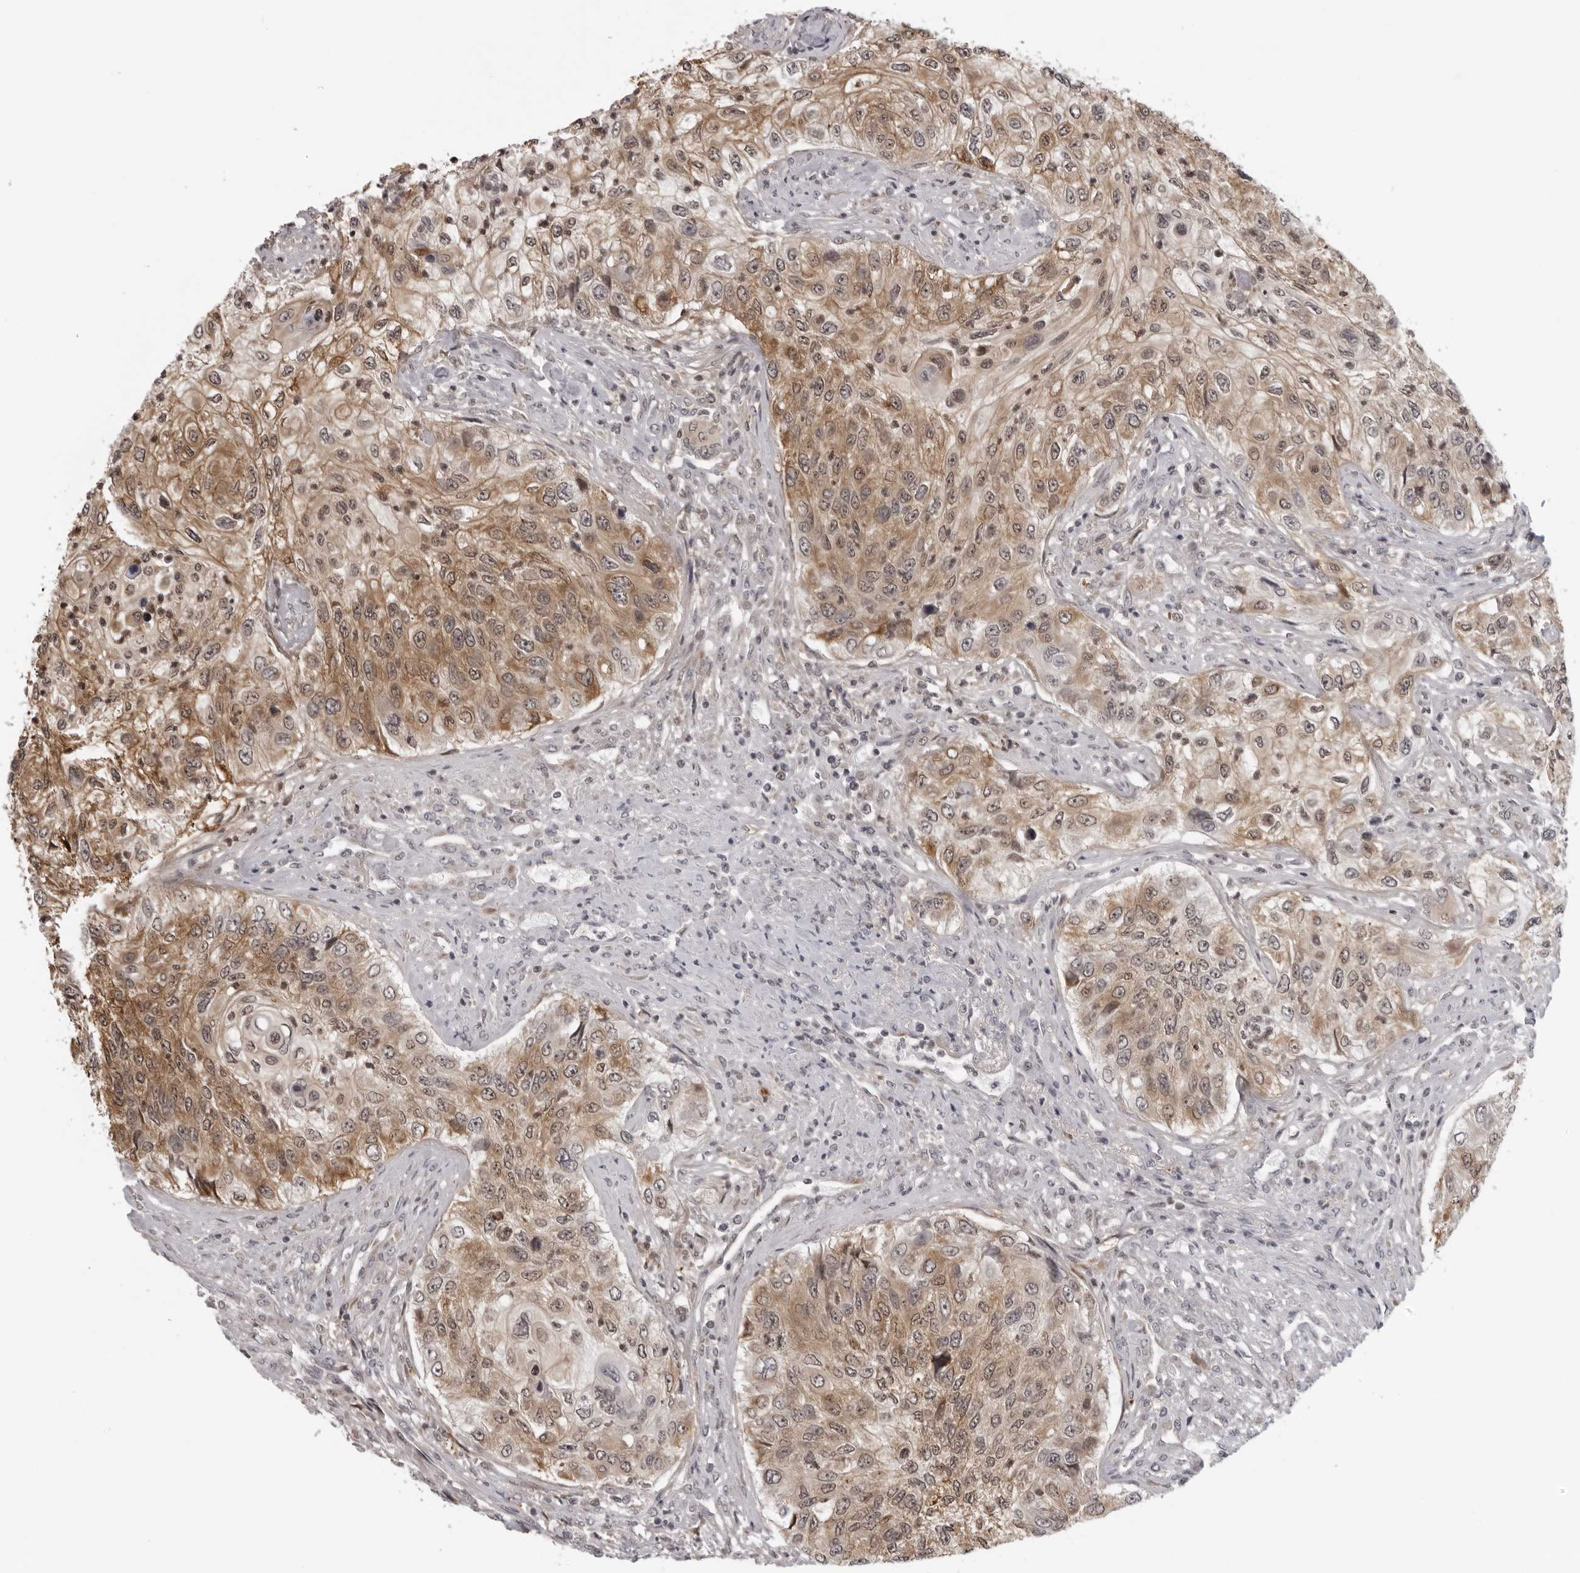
{"staining": {"intensity": "moderate", "quantity": ">75%", "location": "cytoplasmic/membranous"}, "tissue": "urothelial cancer", "cell_type": "Tumor cells", "image_type": "cancer", "snomed": [{"axis": "morphology", "description": "Urothelial carcinoma, High grade"}, {"axis": "topography", "description": "Urinary bladder"}], "caption": "A brown stain labels moderate cytoplasmic/membranous positivity of a protein in human urothelial cancer tumor cells. (DAB IHC with brightfield microscopy, high magnification).", "gene": "MRPS15", "patient": {"sex": "female", "age": 60}}